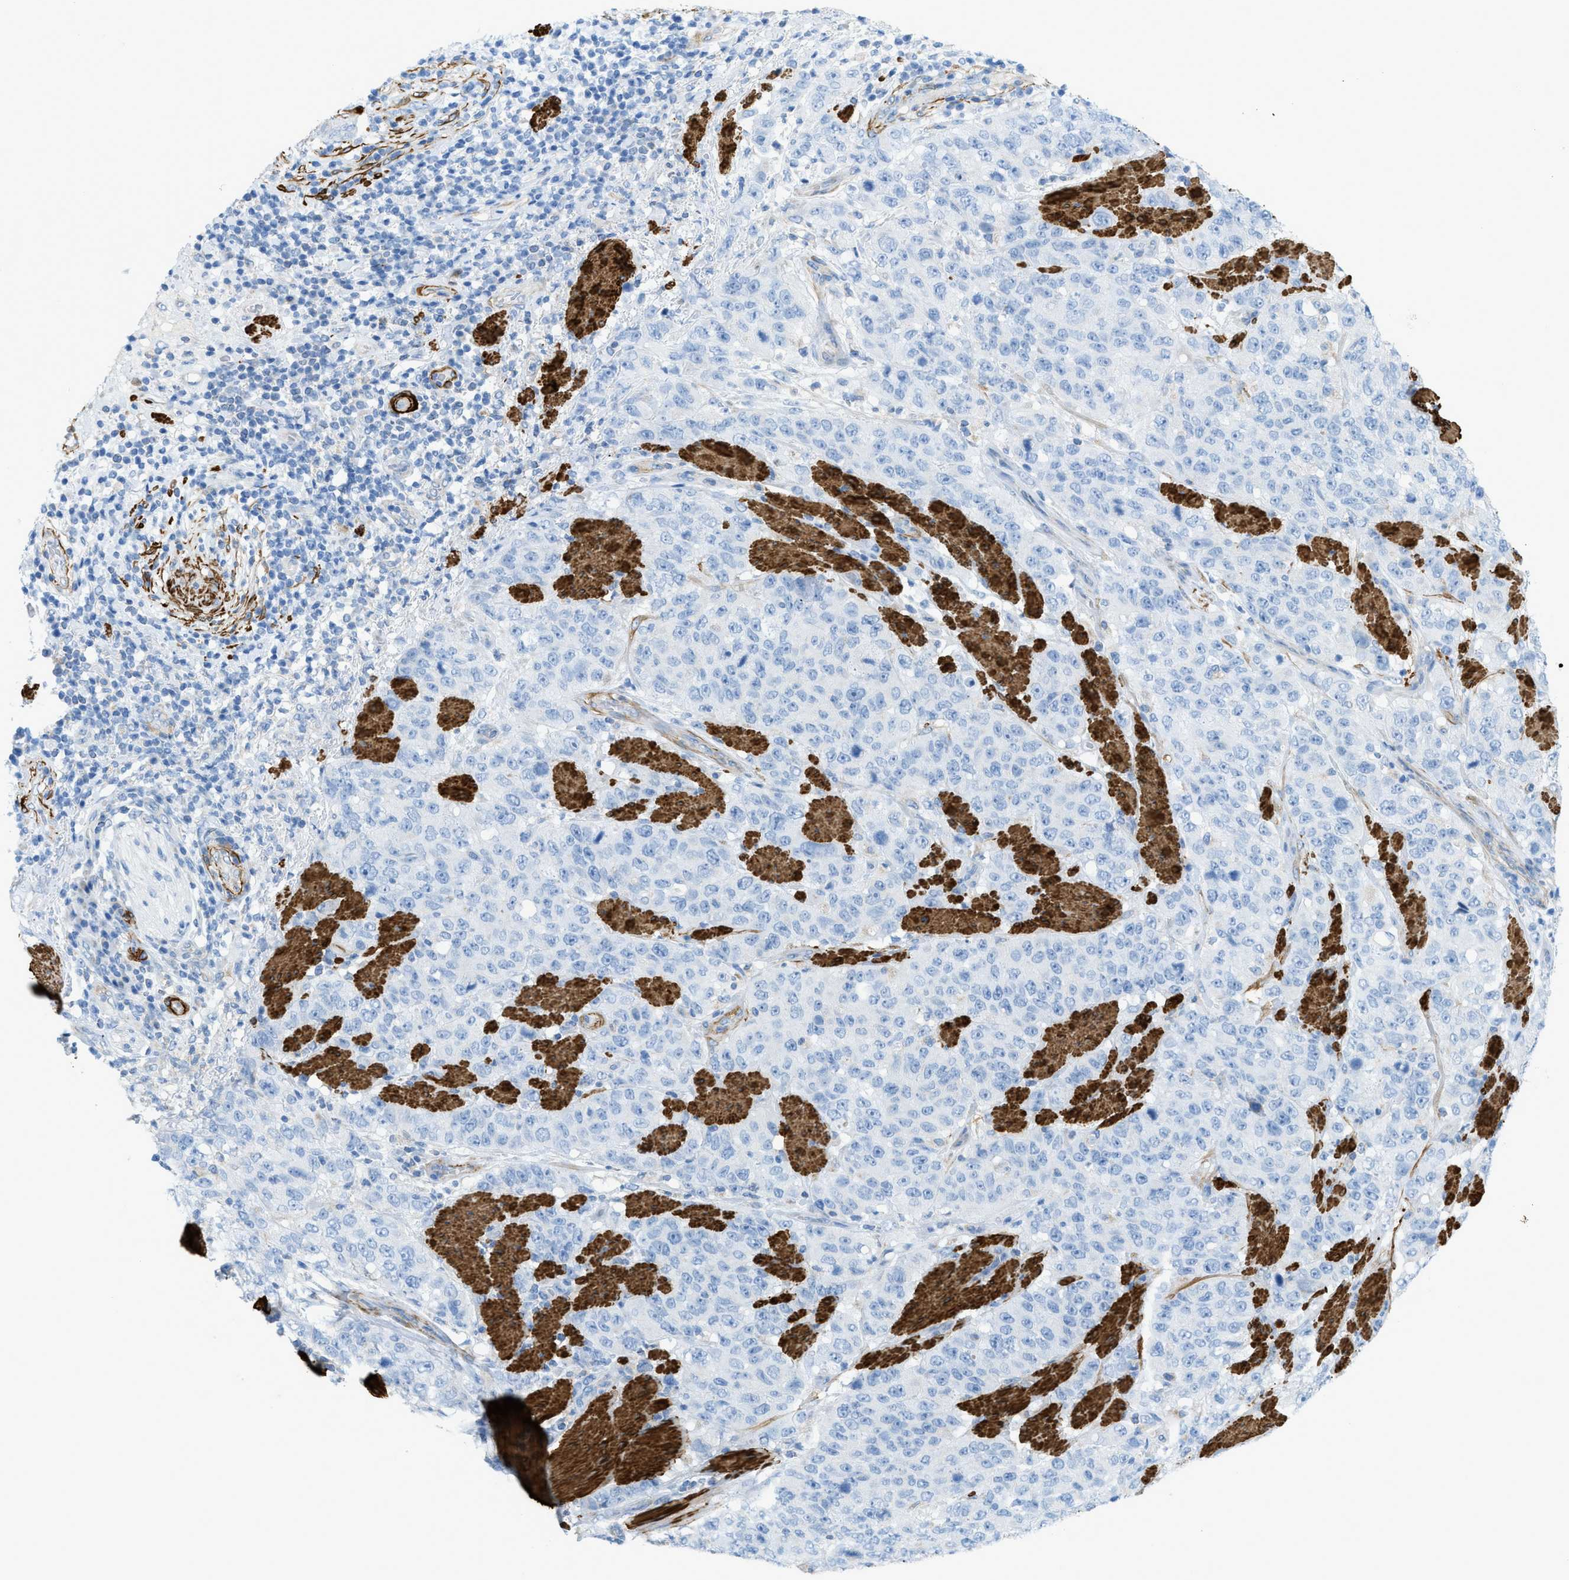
{"staining": {"intensity": "negative", "quantity": "none", "location": "none"}, "tissue": "stomach cancer", "cell_type": "Tumor cells", "image_type": "cancer", "snomed": [{"axis": "morphology", "description": "Adenocarcinoma, NOS"}, {"axis": "topography", "description": "Stomach"}], "caption": "This is a photomicrograph of immunohistochemistry staining of adenocarcinoma (stomach), which shows no positivity in tumor cells.", "gene": "MYH11", "patient": {"sex": "male", "age": 48}}